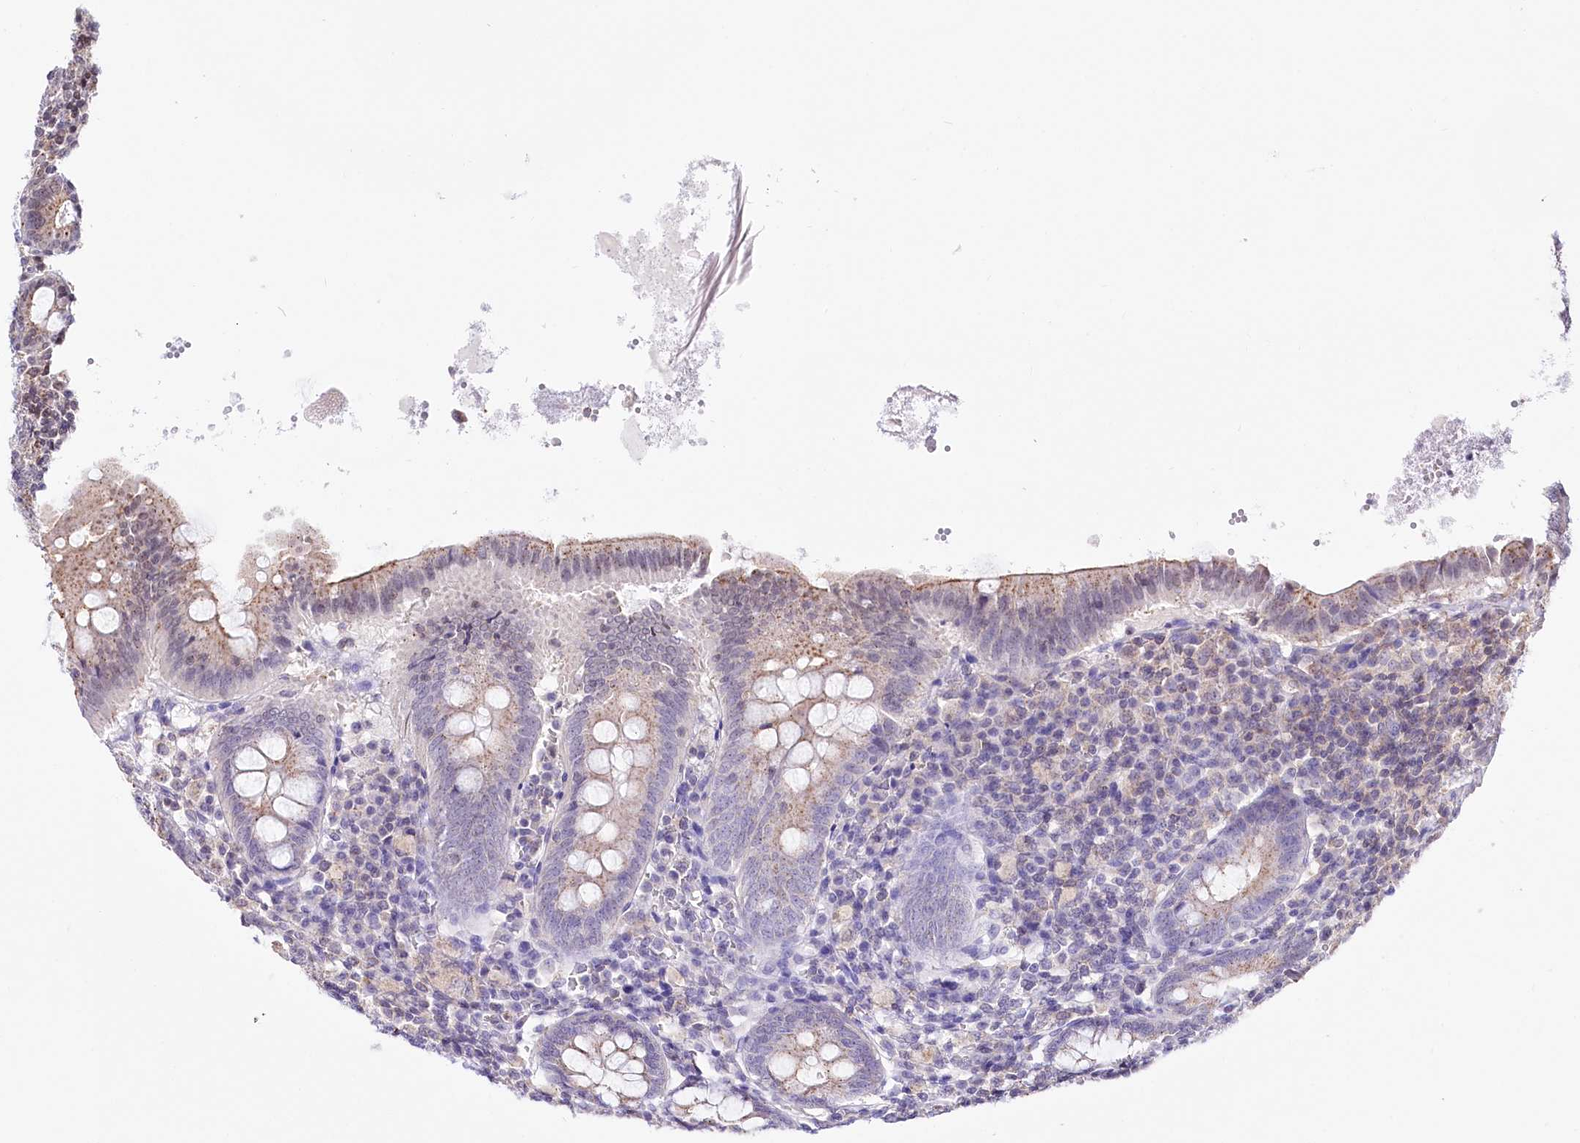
{"staining": {"intensity": "moderate", "quantity": "<25%", "location": "cytoplasmic/membranous"}, "tissue": "appendix", "cell_type": "Glandular cells", "image_type": "normal", "snomed": [{"axis": "morphology", "description": "Normal tissue, NOS"}, {"axis": "topography", "description": "Appendix"}], "caption": "Protein staining reveals moderate cytoplasmic/membranous expression in about <25% of glandular cells in unremarkable appendix.", "gene": "ZFYVE27", "patient": {"sex": "female", "age": 54}}